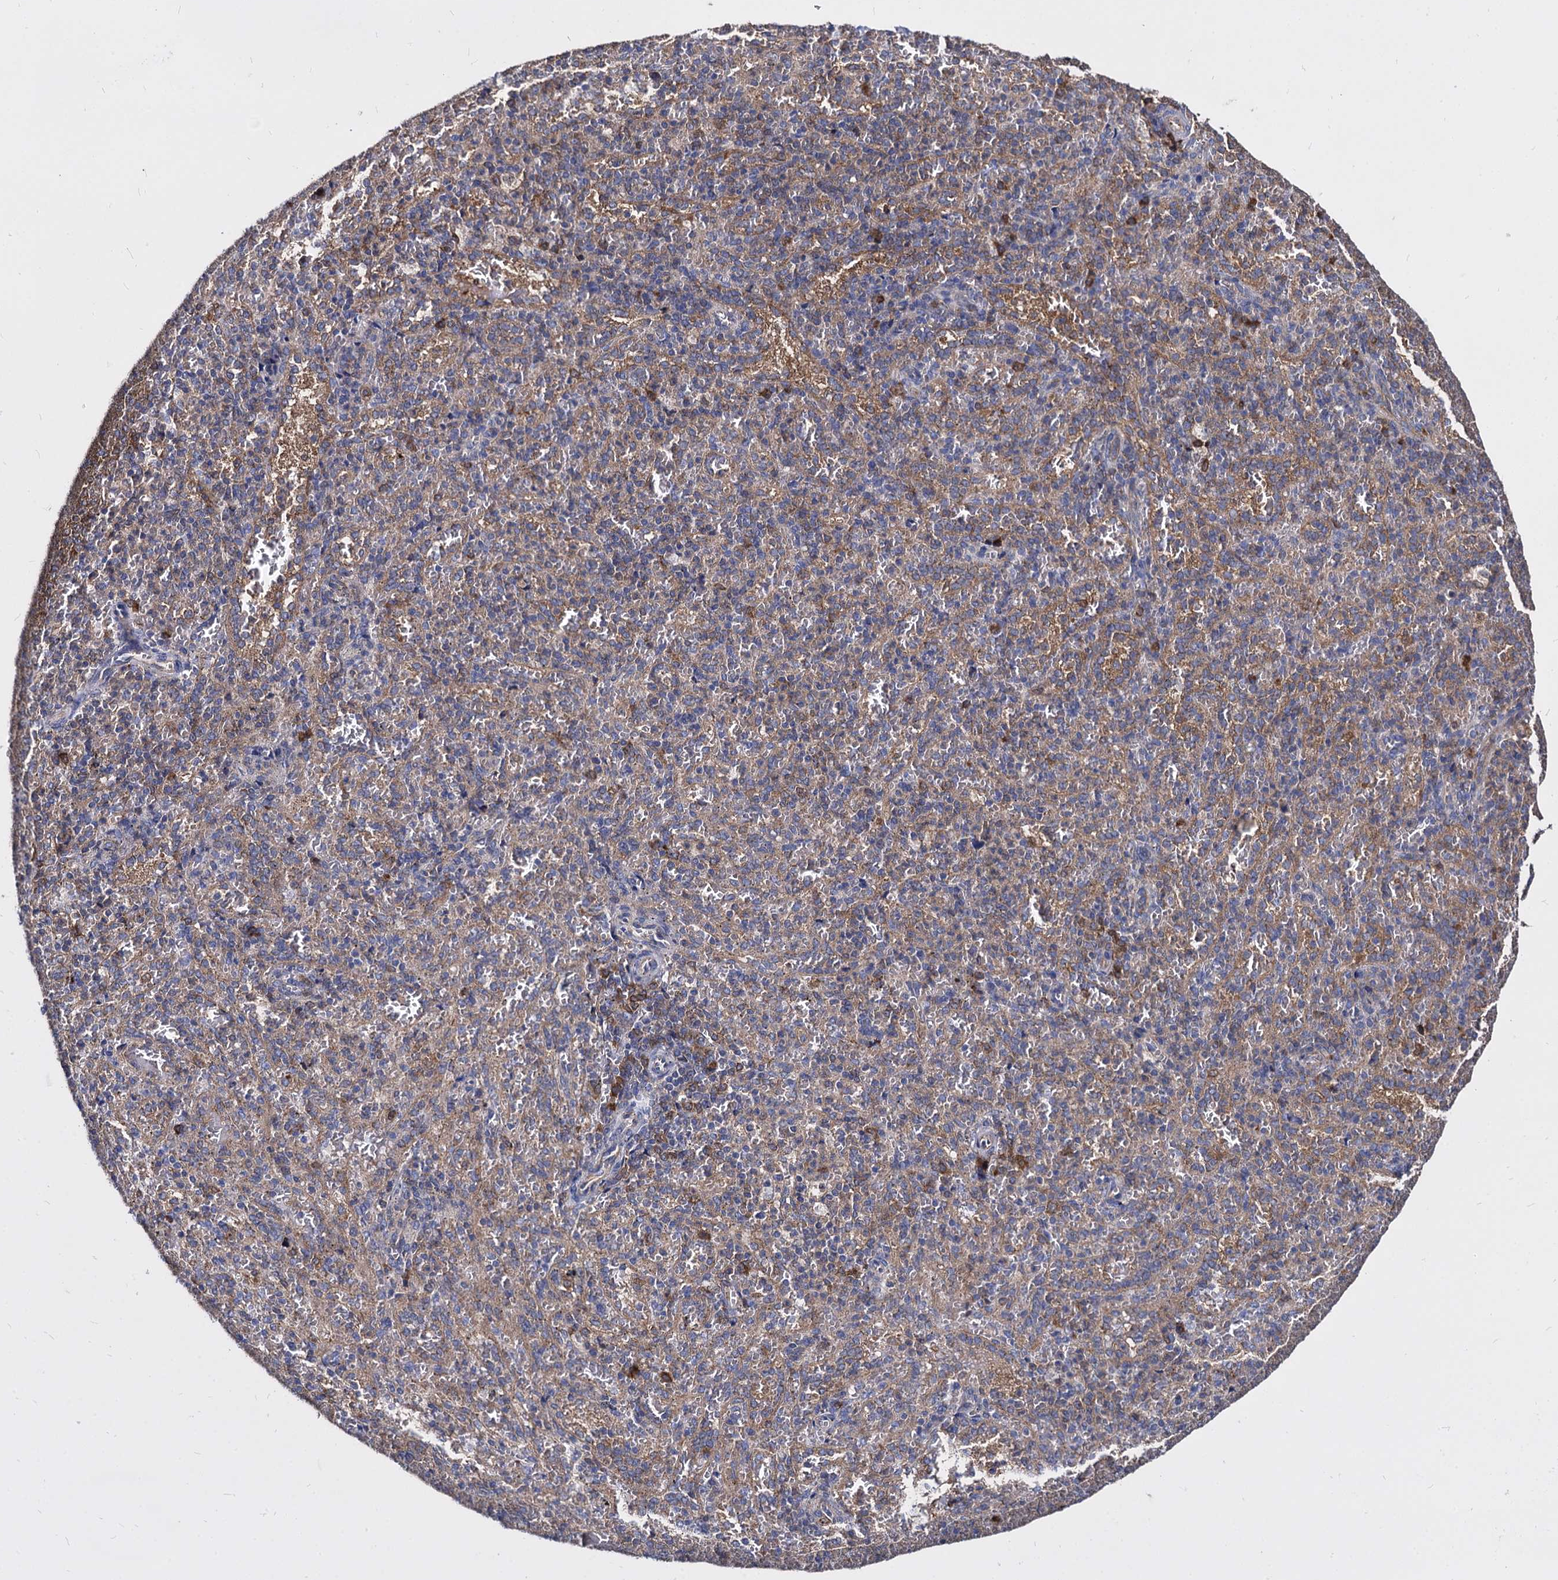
{"staining": {"intensity": "weak", "quantity": "<25%", "location": "cytoplasmic/membranous"}, "tissue": "spleen", "cell_type": "Cells in red pulp", "image_type": "normal", "snomed": [{"axis": "morphology", "description": "Normal tissue, NOS"}, {"axis": "topography", "description": "Spleen"}], "caption": "Human spleen stained for a protein using immunohistochemistry (IHC) reveals no expression in cells in red pulp.", "gene": "NME1", "patient": {"sex": "female", "age": 21}}